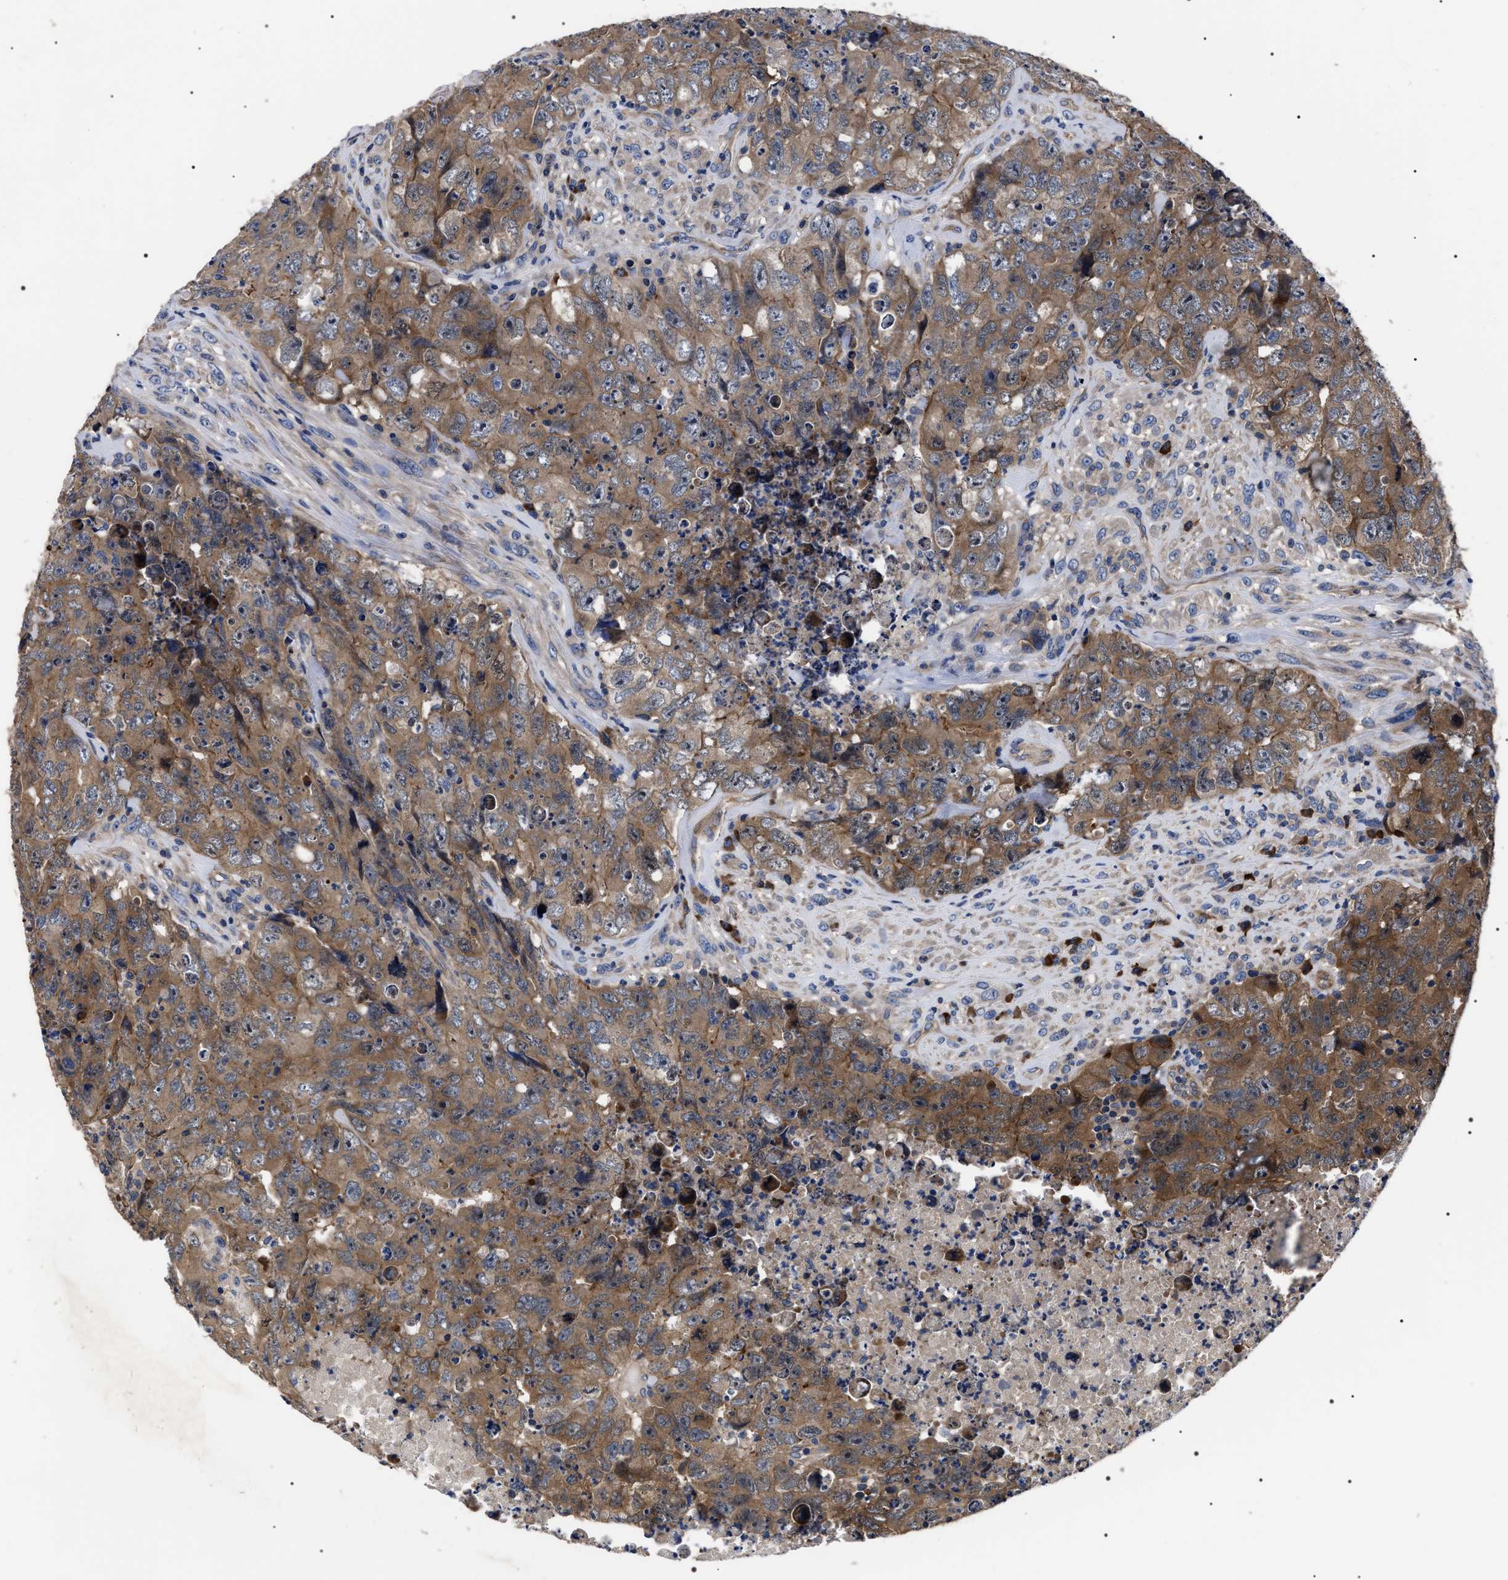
{"staining": {"intensity": "moderate", "quantity": ">75%", "location": "cytoplasmic/membranous"}, "tissue": "testis cancer", "cell_type": "Tumor cells", "image_type": "cancer", "snomed": [{"axis": "morphology", "description": "Carcinoma, Embryonal, NOS"}, {"axis": "topography", "description": "Testis"}], "caption": "The histopathology image shows a brown stain indicating the presence of a protein in the cytoplasmic/membranous of tumor cells in testis cancer (embryonal carcinoma).", "gene": "MIS18A", "patient": {"sex": "male", "age": 32}}